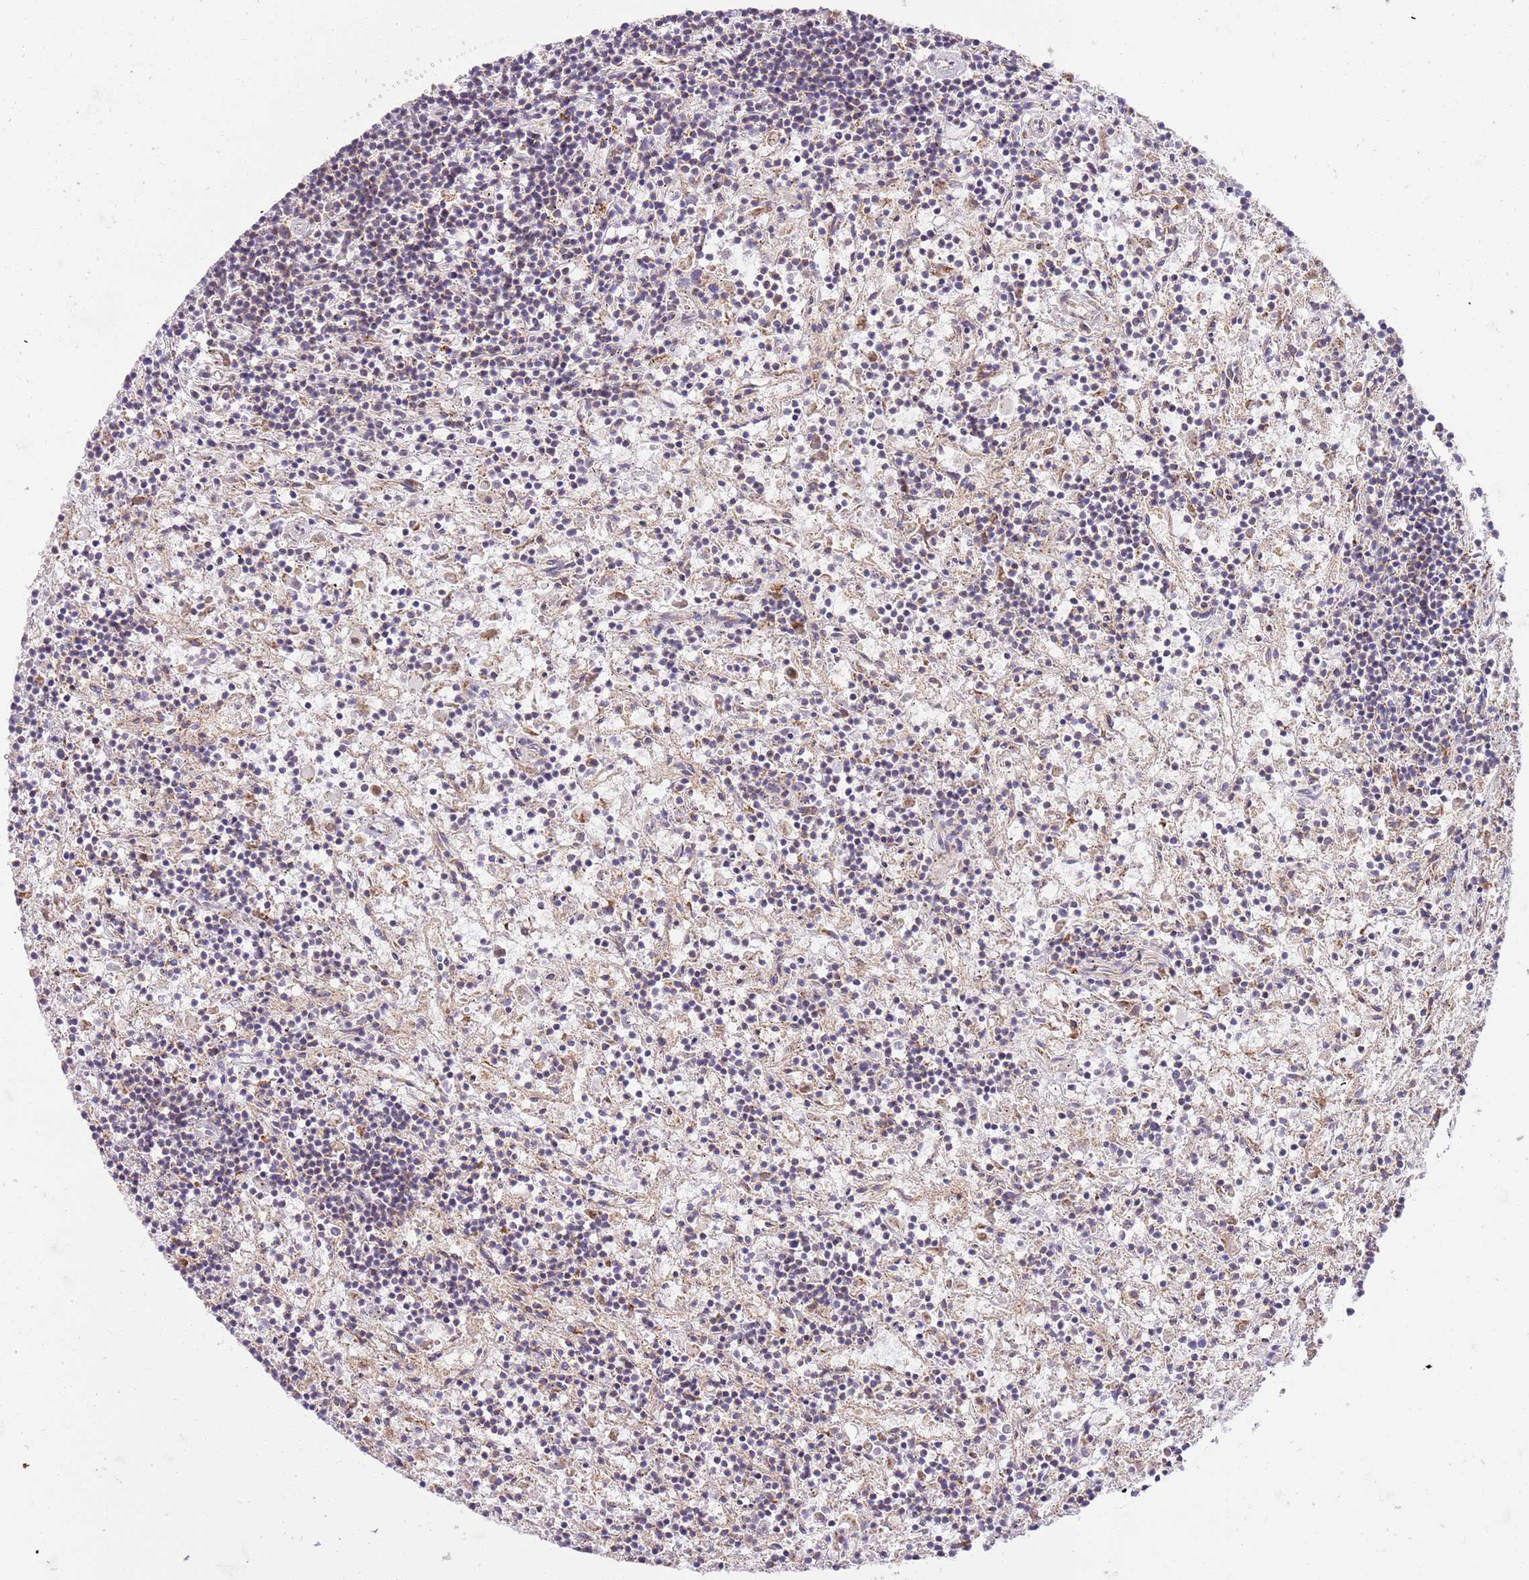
{"staining": {"intensity": "weak", "quantity": "<25%", "location": "cytoplasmic/membranous"}, "tissue": "lymphoma", "cell_type": "Tumor cells", "image_type": "cancer", "snomed": [{"axis": "morphology", "description": "Malignant lymphoma, non-Hodgkin's type, Low grade"}, {"axis": "topography", "description": "Spleen"}], "caption": "Immunohistochemical staining of human low-grade malignant lymphoma, non-Hodgkin's type shows no significant expression in tumor cells.", "gene": "OSBP", "patient": {"sex": "male", "age": 76}}